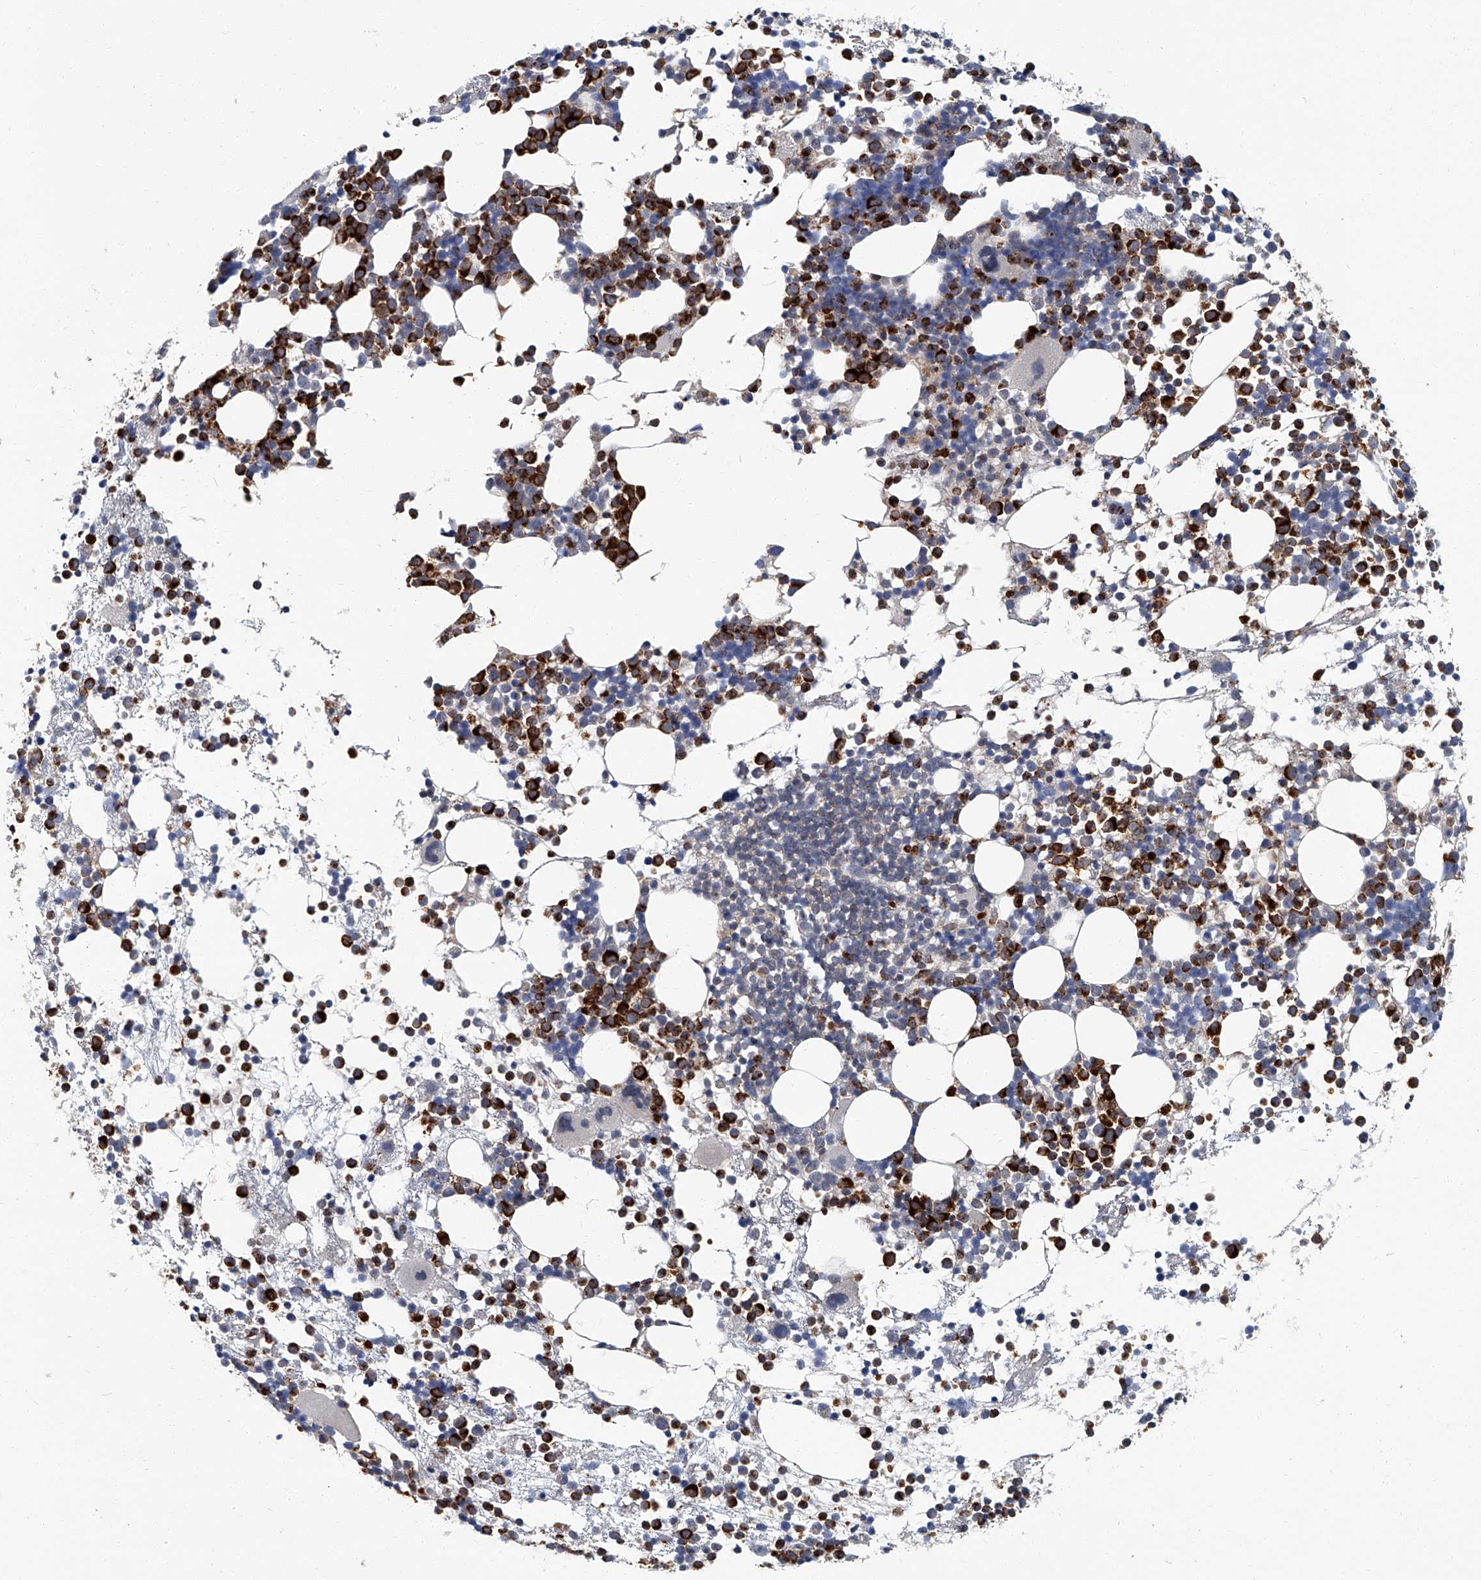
{"staining": {"intensity": "strong", "quantity": "25%-75%", "location": "cytoplasmic/membranous"}, "tissue": "bone marrow", "cell_type": "Hematopoietic cells", "image_type": "normal", "snomed": [{"axis": "morphology", "description": "Normal tissue, NOS"}, {"axis": "topography", "description": "Bone marrow"}], "caption": "Immunohistochemical staining of benign human bone marrow displays strong cytoplasmic/membranous protein expression in about 25%-75% of hematopoietic cells.", "gene": "AKNAD1", "patient": {"sex": "female", "age": 57}}